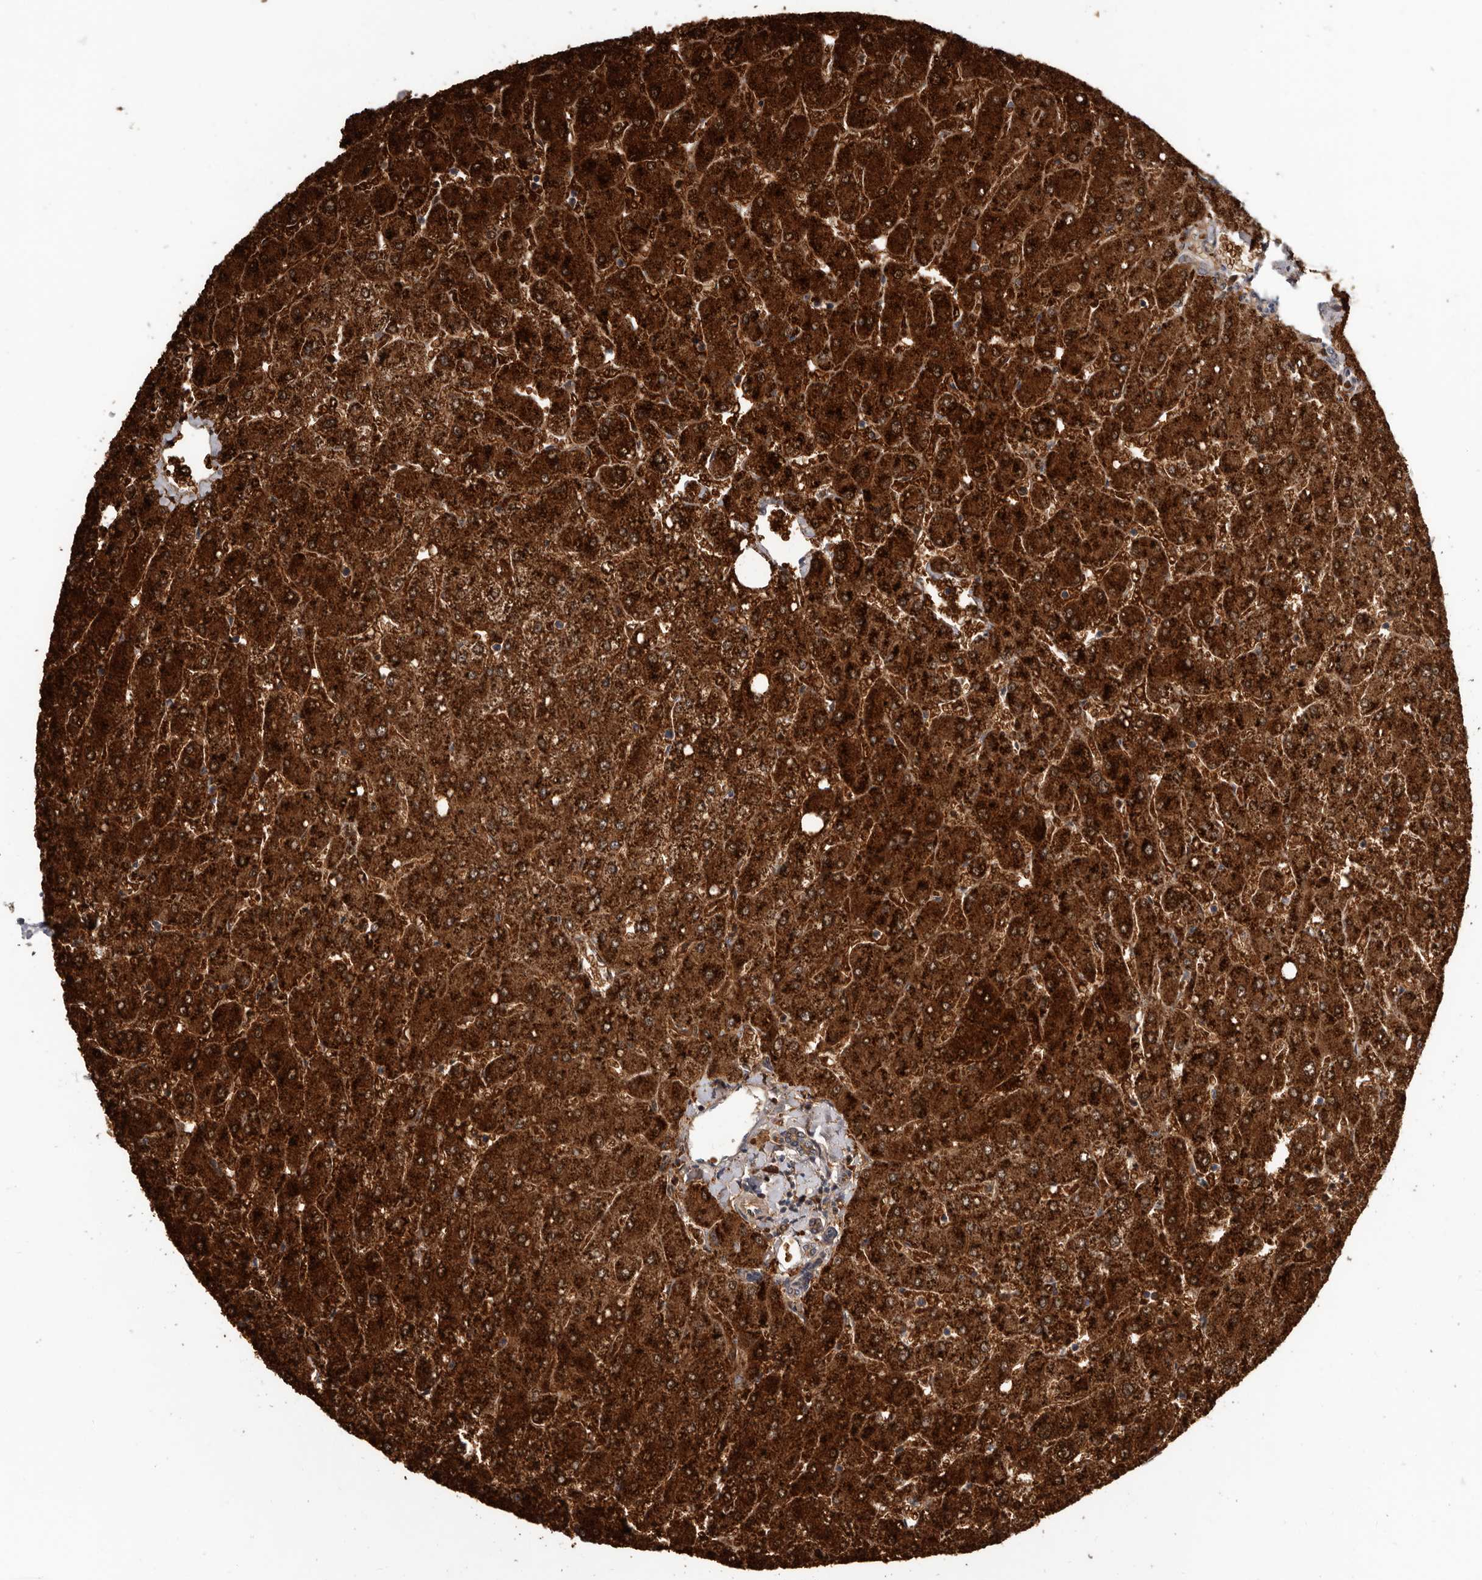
{"staining": {"intensity": "moderate", "quantity": ">75%", "location": "cytoplasmic/membranous"}, "tissue": "liver", "cell_type": "Cholangiocytes", "image_type": "normal", "snomed": [{"axis": "morphology", "description": "Normal tissue, NOS"}, {"axis": "topography", "description": "Liver"}], "caption": "Immunohistochemical staining of benign liver reveals >75% levels of moderate cytoplasmic/membranous protein staining in about >75% of cholangiocytes.", "gene": "FGFR4", "patient": {"sex": "male", "age": 55}}